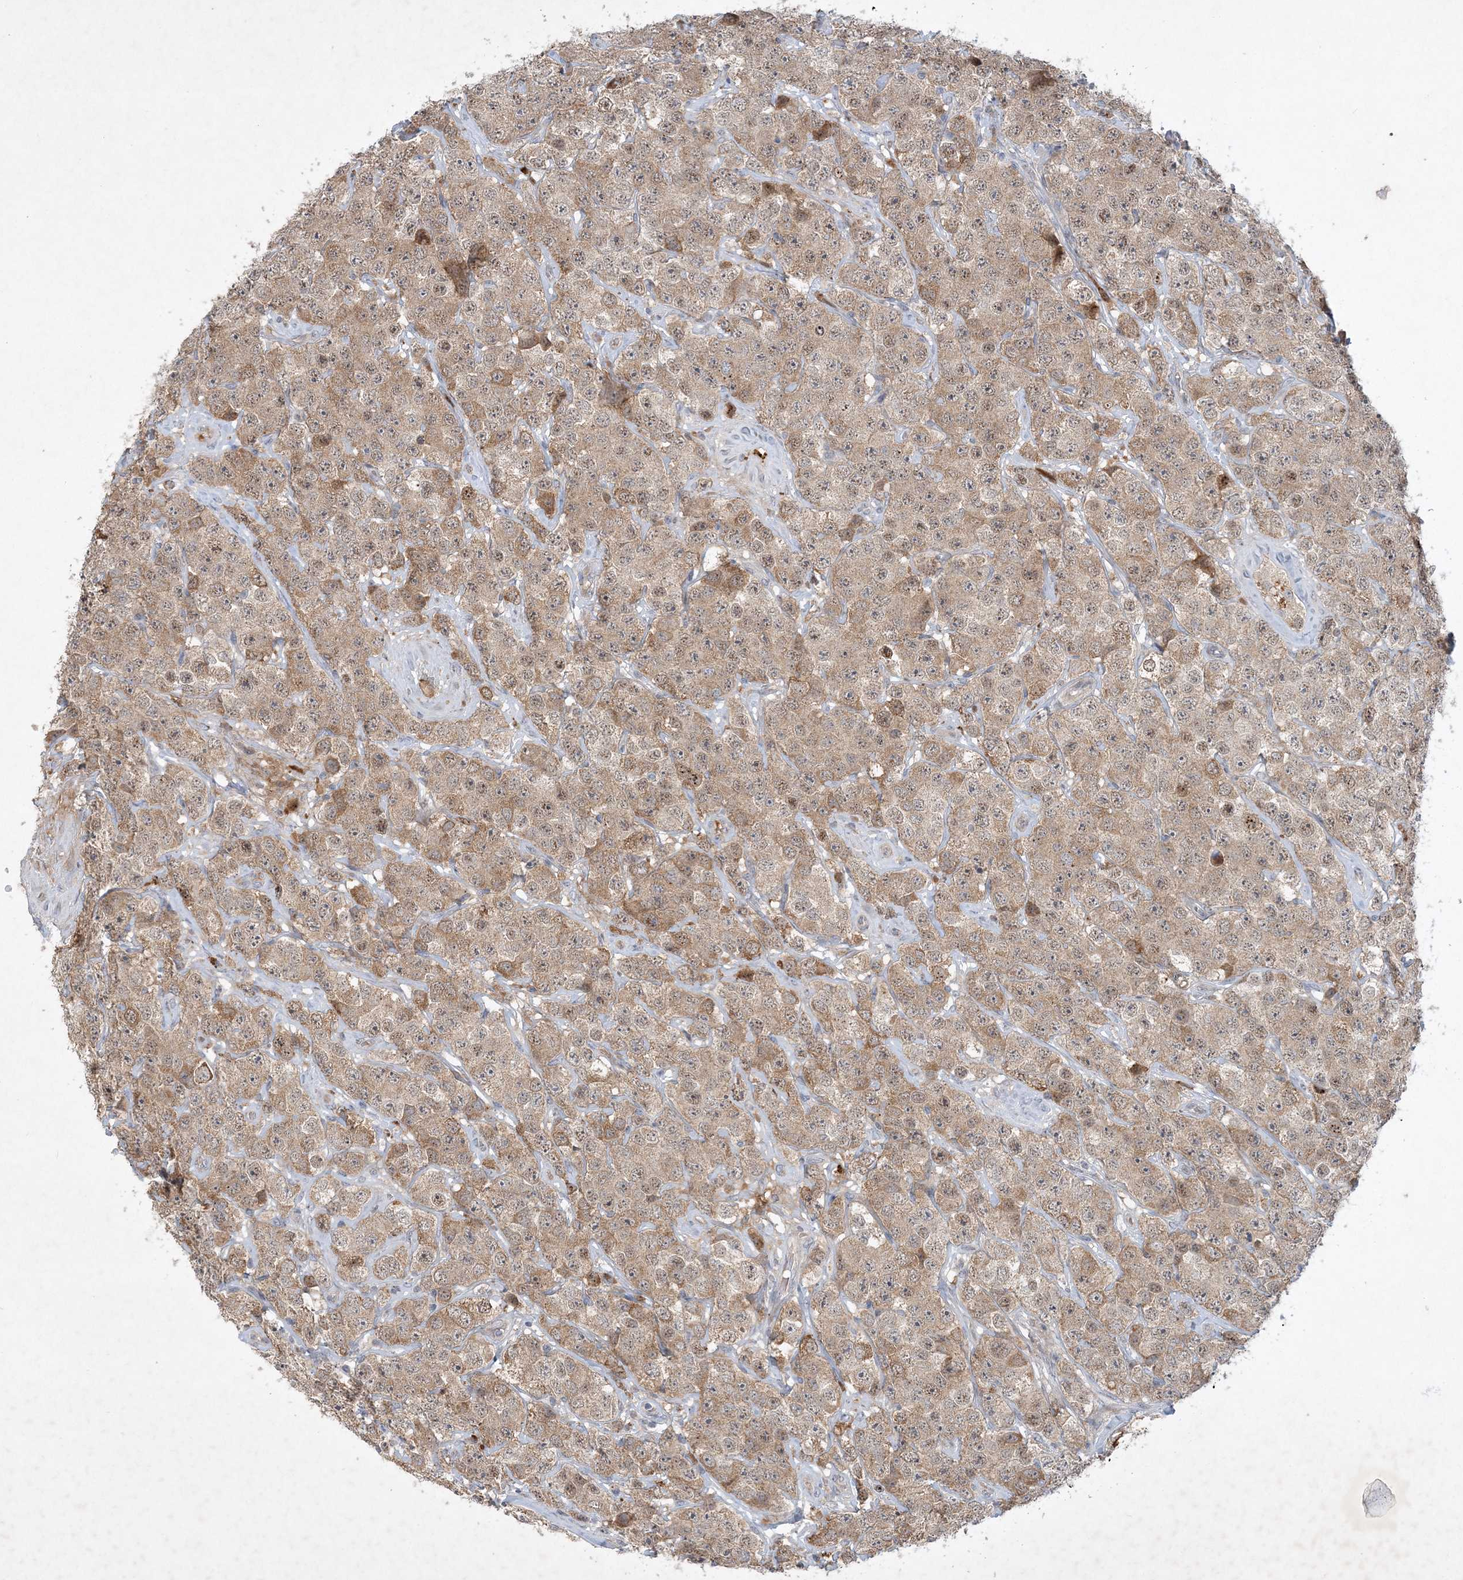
{"staining": {"intensity": "moderate", "quantity": ">75%", "location": "cytoplasmic/membranous,nuclear"}, "tissue": "testis cancer", "cell_type": "Tumor cells", "image_type": "cancer", "snomed": [{"axis": "morphology", "description": "Seminoma, NOS"}, {"axis": "topography", "description": "Testis"}], "caption": "Brown immunohistochemical staining in human testis seminoma shows moderate cytoplasmic/membranous and nuclear staining in about >75% of tumor cells. The protein of interest is stained brown, and the nuclei are stained in blue (DAB IHC with brightfield microscopy, high magnification).", "gene": "THG1L", "patient": {"sex": "male", "age": 28}}